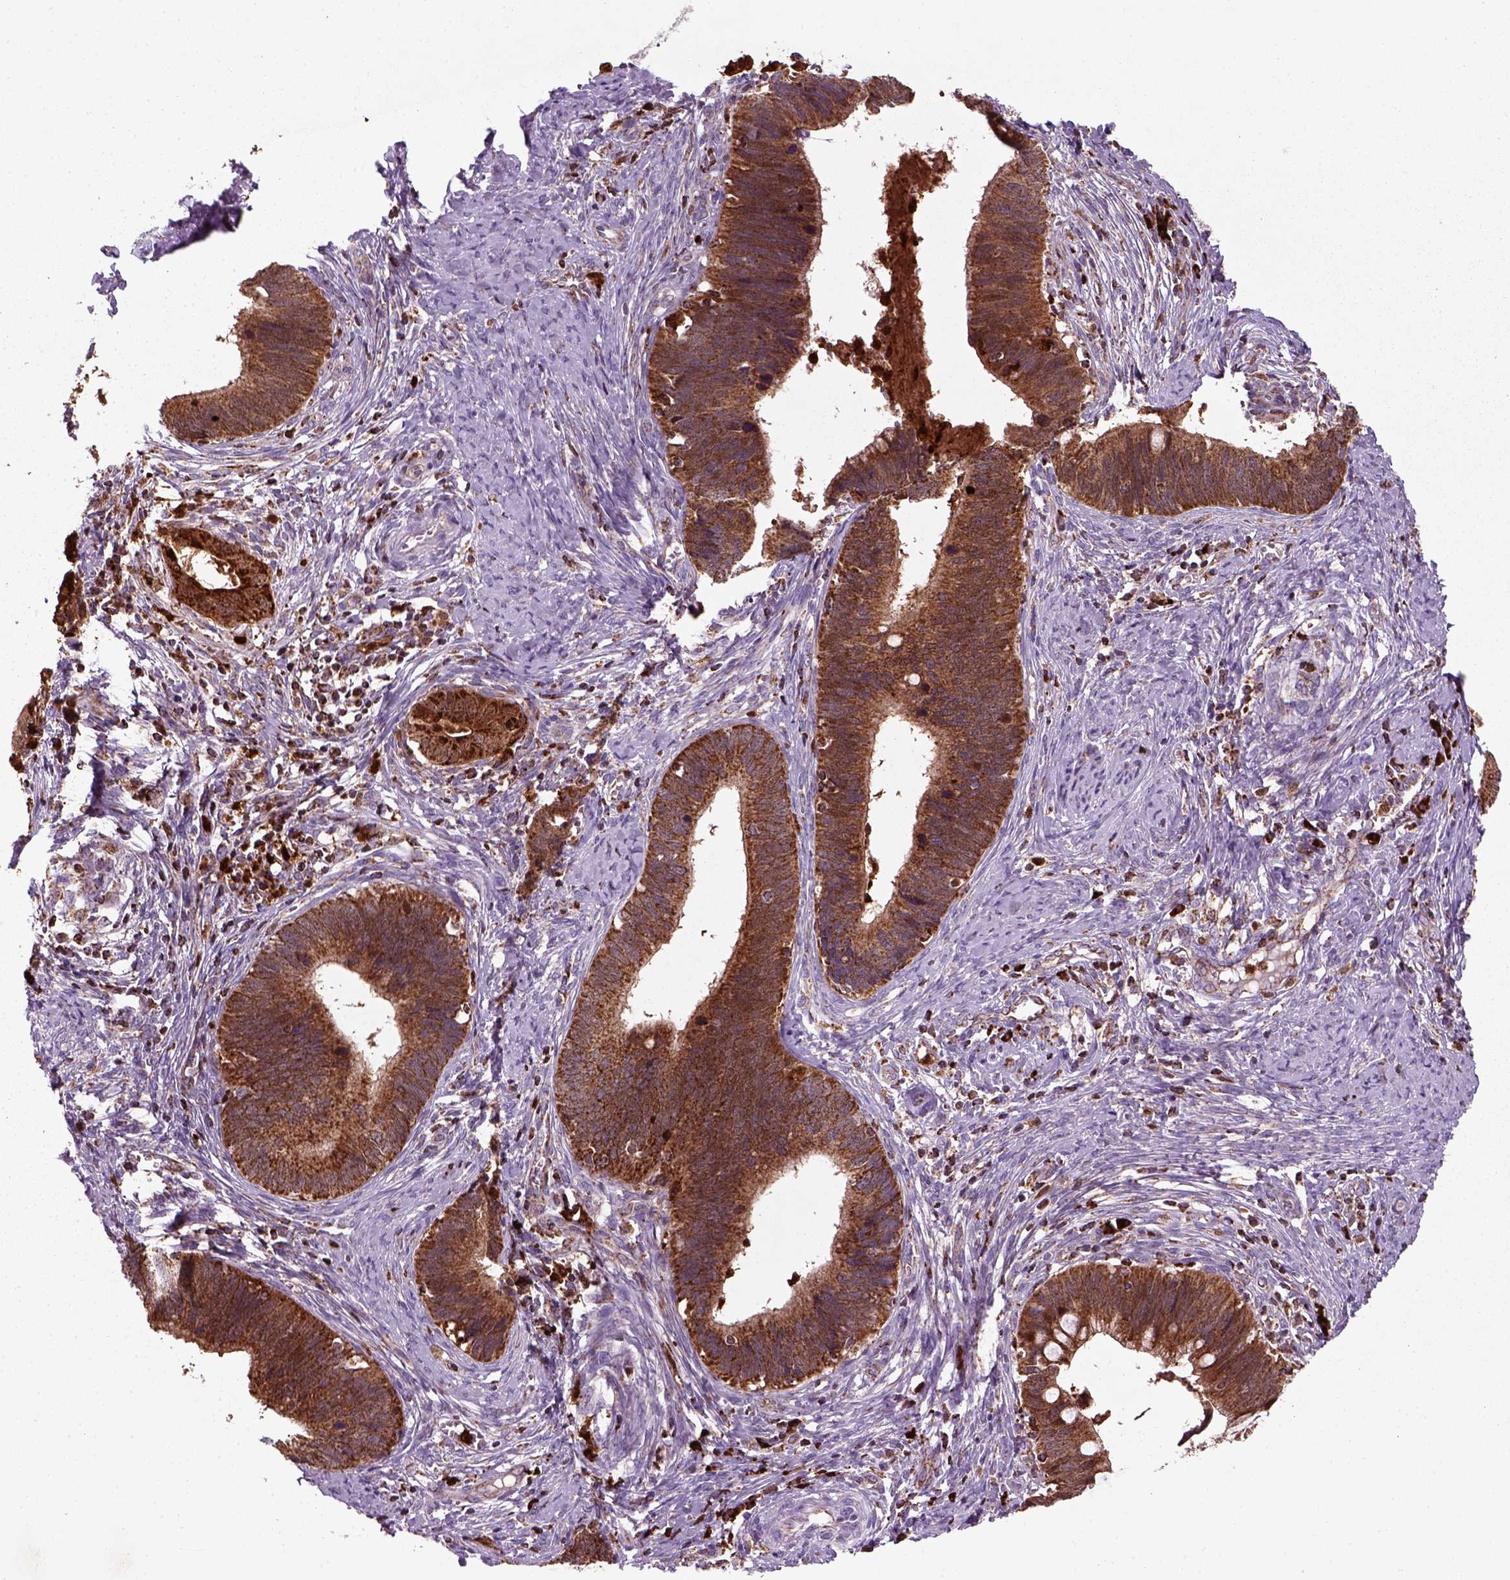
{"staining": {"intensity": "strong", "quantity": ">75%", "location": "cytoplasmic/membranous"}, "tissue": "cervical cancer", "cell_type": "Tumor cells", "image_type": "cancer", "snomed": [{"axis": "morphology", "description": "Adenocarcinoma, NOS"}, {"axis": "topography", "description": "Cervix"}], "caption": "Human adenocarcinoma (cervical) stained for a protein (brown) displays strong cytoplasmic/membranous positive expression in about >75% of tumor cells.", "gene": "NUDT16L1", "patient": {"sex": "female", "age": 42}}